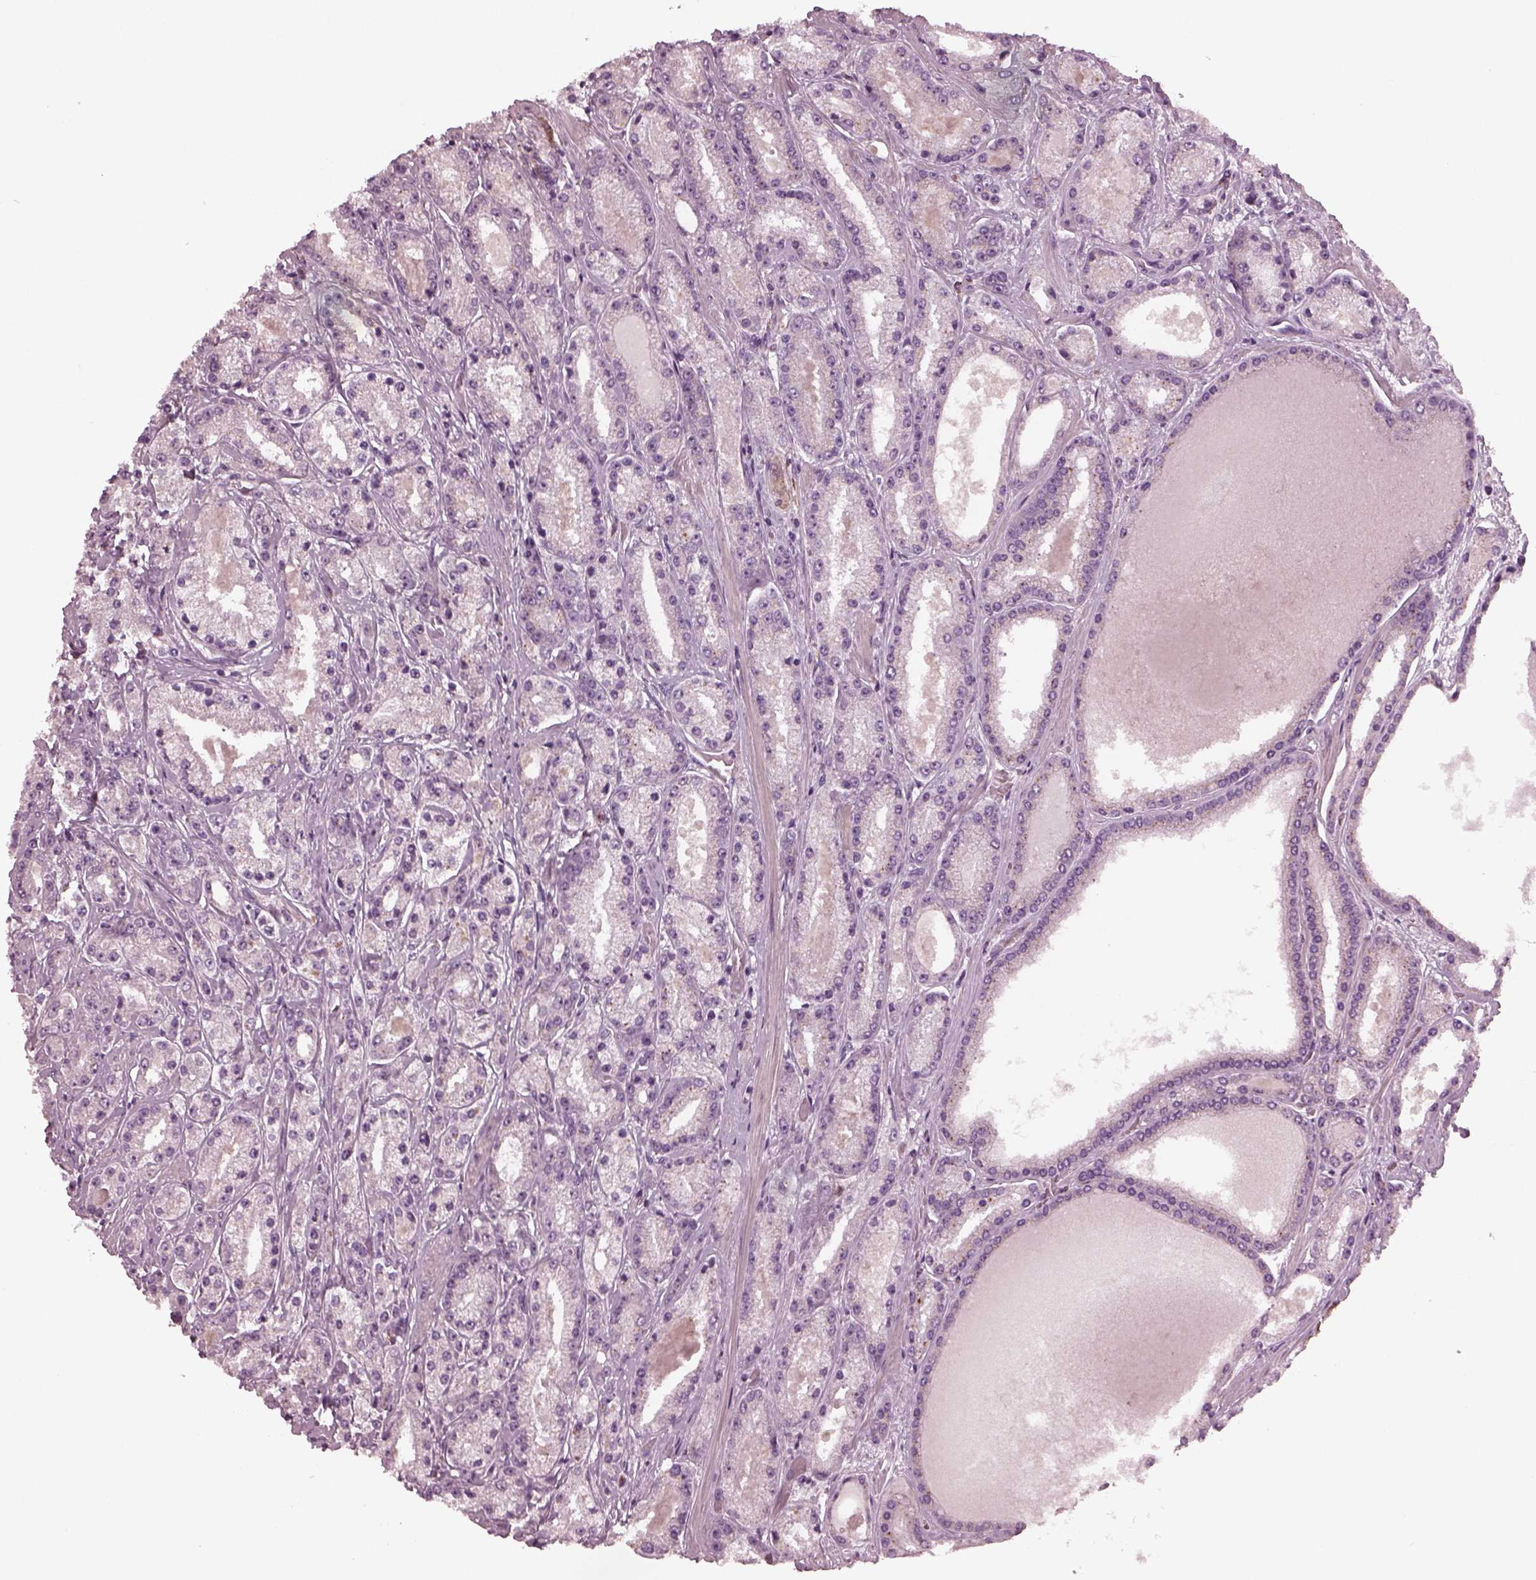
{"staining": {"intensity": "negative", "quantity": "none", "location": "none"}, "tissue": "prostate cancer", "cell_type": "Tumor cells", "image_type": "cancer", "snomed": [{"axis": "morphology", "description": "Adenocarcinoma, High grade"}, {"axis": "topography", "description": "Prostate"}], "caption": "Tumor cells are negative for brown protein staining in adenocarcinoma (high-grade) (prostate).", "gene": "SLAMF8", "patient": {"sex": "male", "age": 67}}